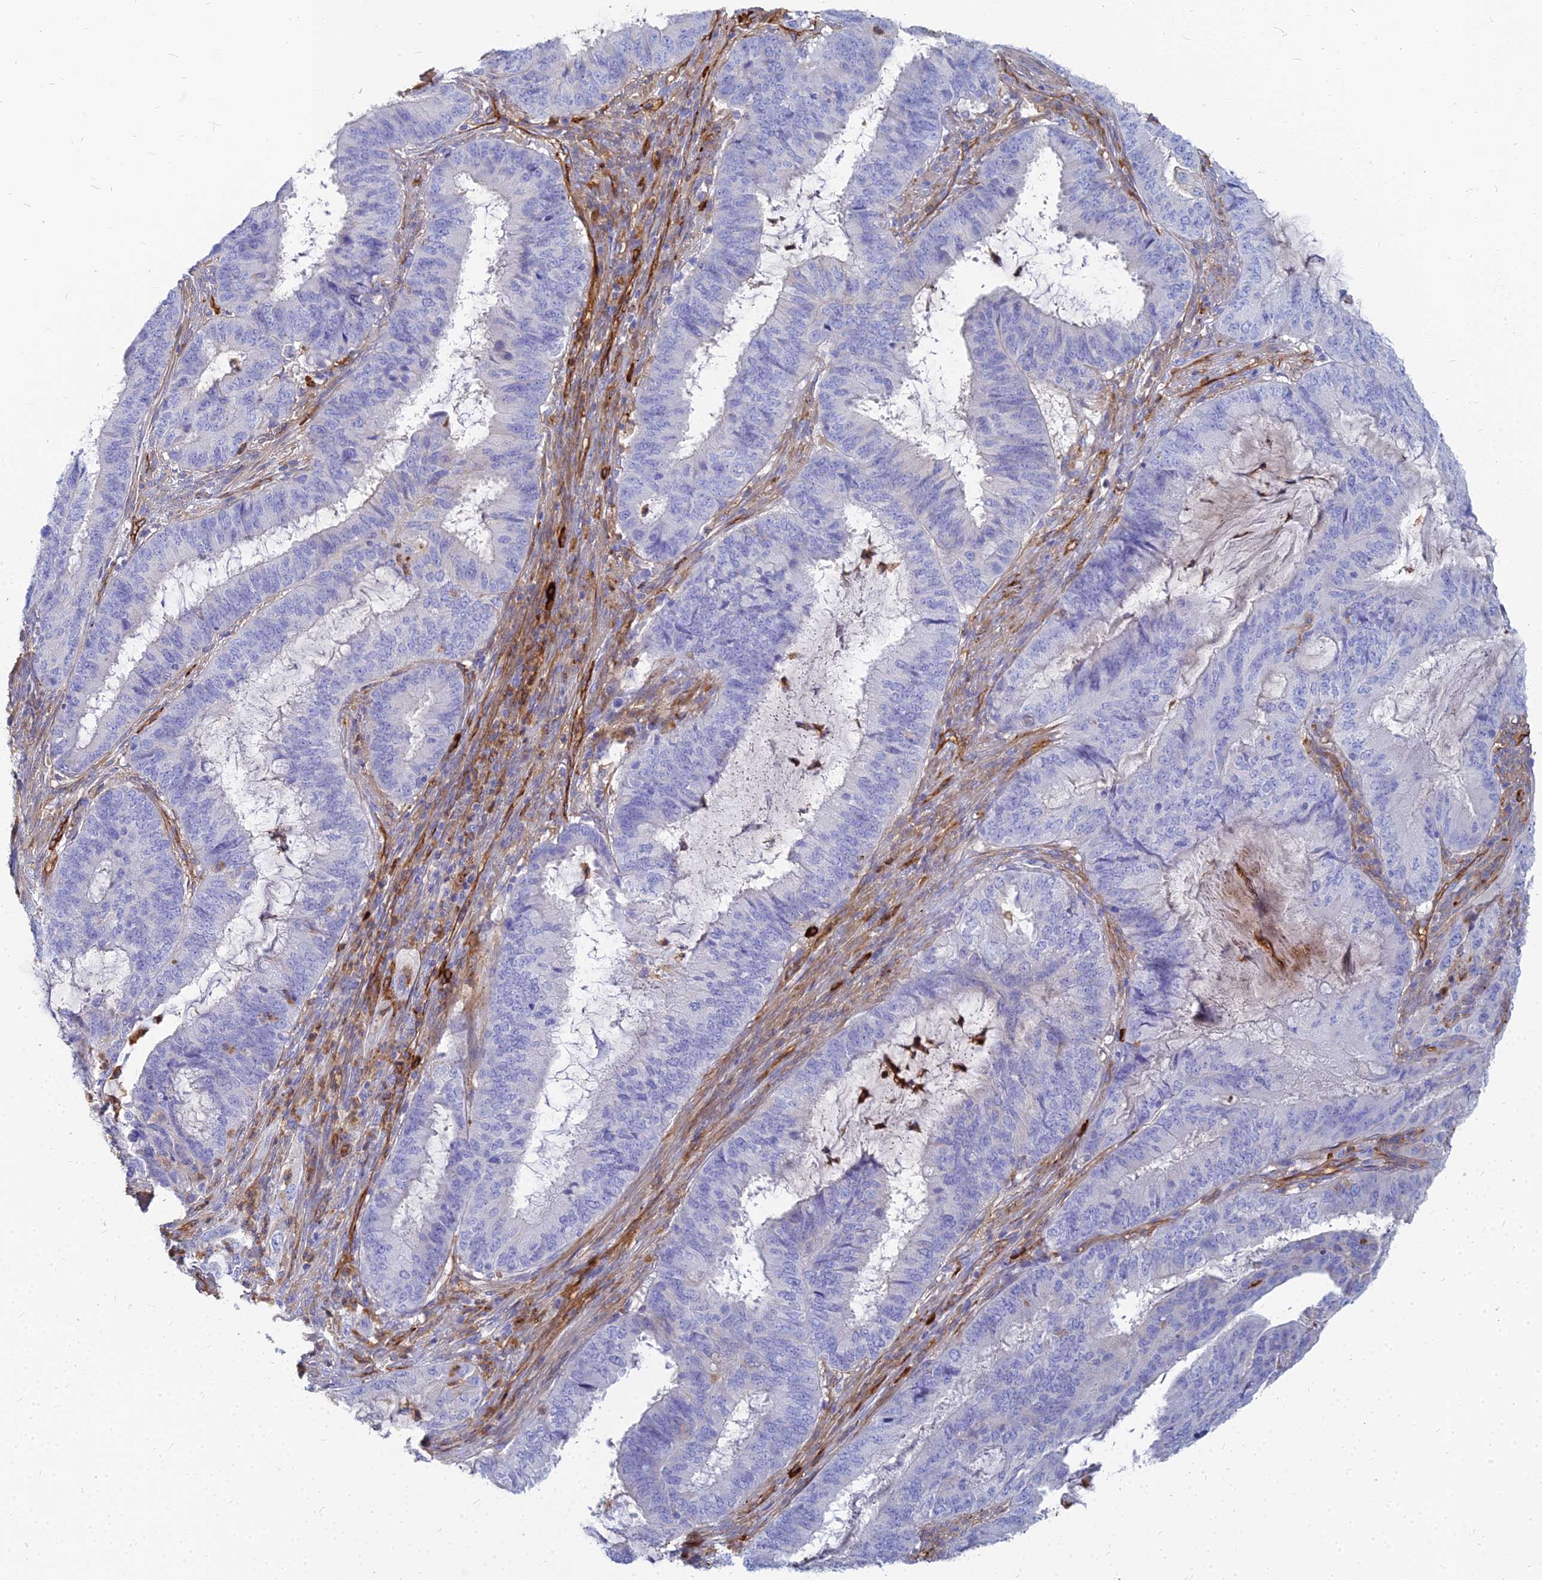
{"staining": {"intensity": "negative", "quantity": "none", "location": "none"}, "tissue": "endometrial cancer", "cell_type": "Tumor cells", "image_type": "cancer", "snomed": [{"axis": "morphology", "description": "Adenocarcinoma, NOS"}, {"axis": "topography", "description": "Endometrium"}], "caption": "Immunohistochemical staining of human adenocarcinoma (endometrial) reveals no significant expression in tumor cells. (Brightfield microscopy of DAB (3,3'-diaminobenzidine) IHC at high magnification).", "gene": "VAT1", "patient": {"sex": "female", "age": 51}}